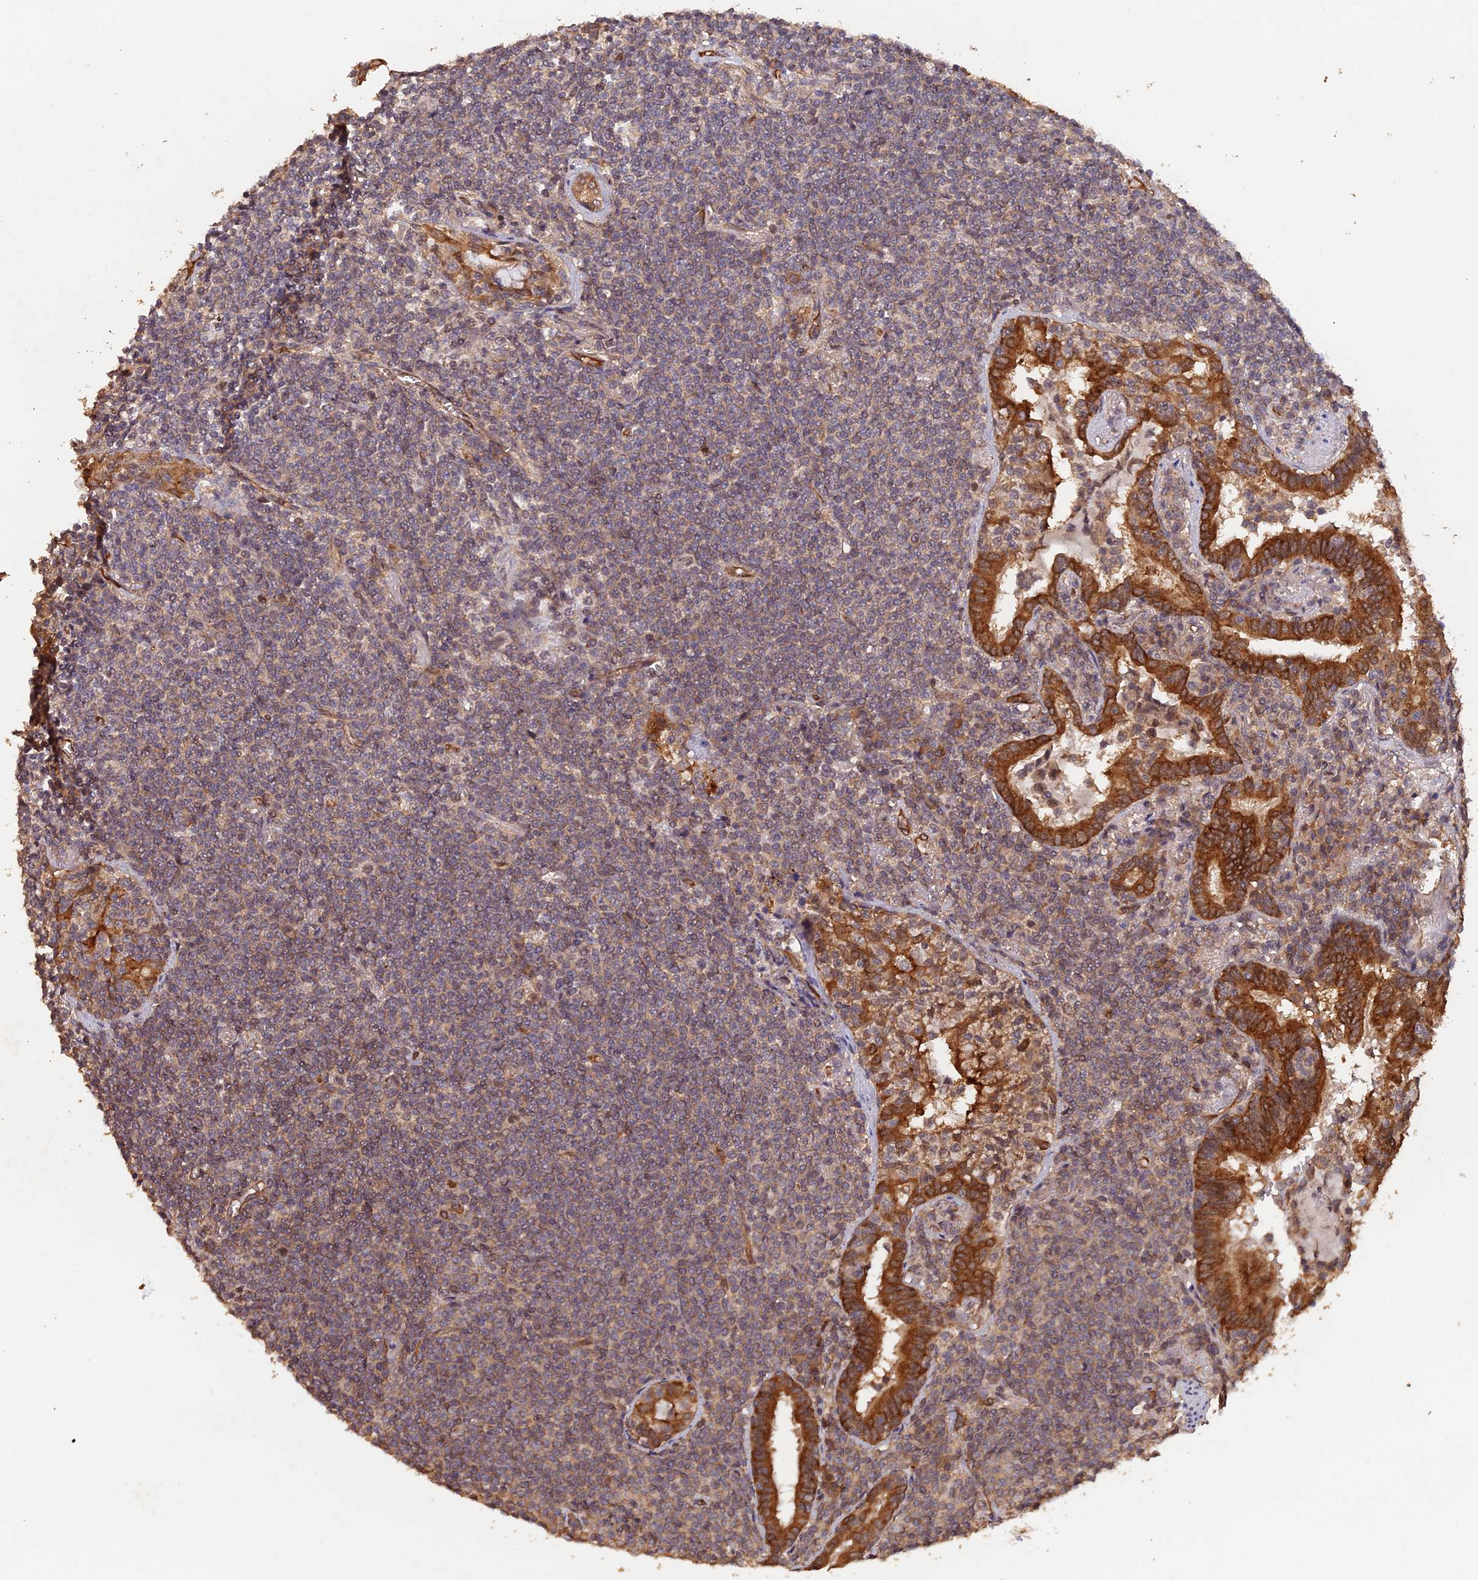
{"staining": {"intensity": "weak", "quantity": "<25%", "location": "cytoplasmic/membranous"}, "tissue": "lymphoma", "cell_type": "Tumor cells", "image_type": "cancer", "snomed": [{"axis": "morphology", "description": "Malignant lymphoma, non-Hodgkin's type, Low grade"}, {"axis": "topography", "description": "Lung"}], "caption": "The IHC image has no significant expression in tumor cells of lymphoma tissue.", "gene": "RALGAPA2", "patient": {"sex": "female", "age": 71}}